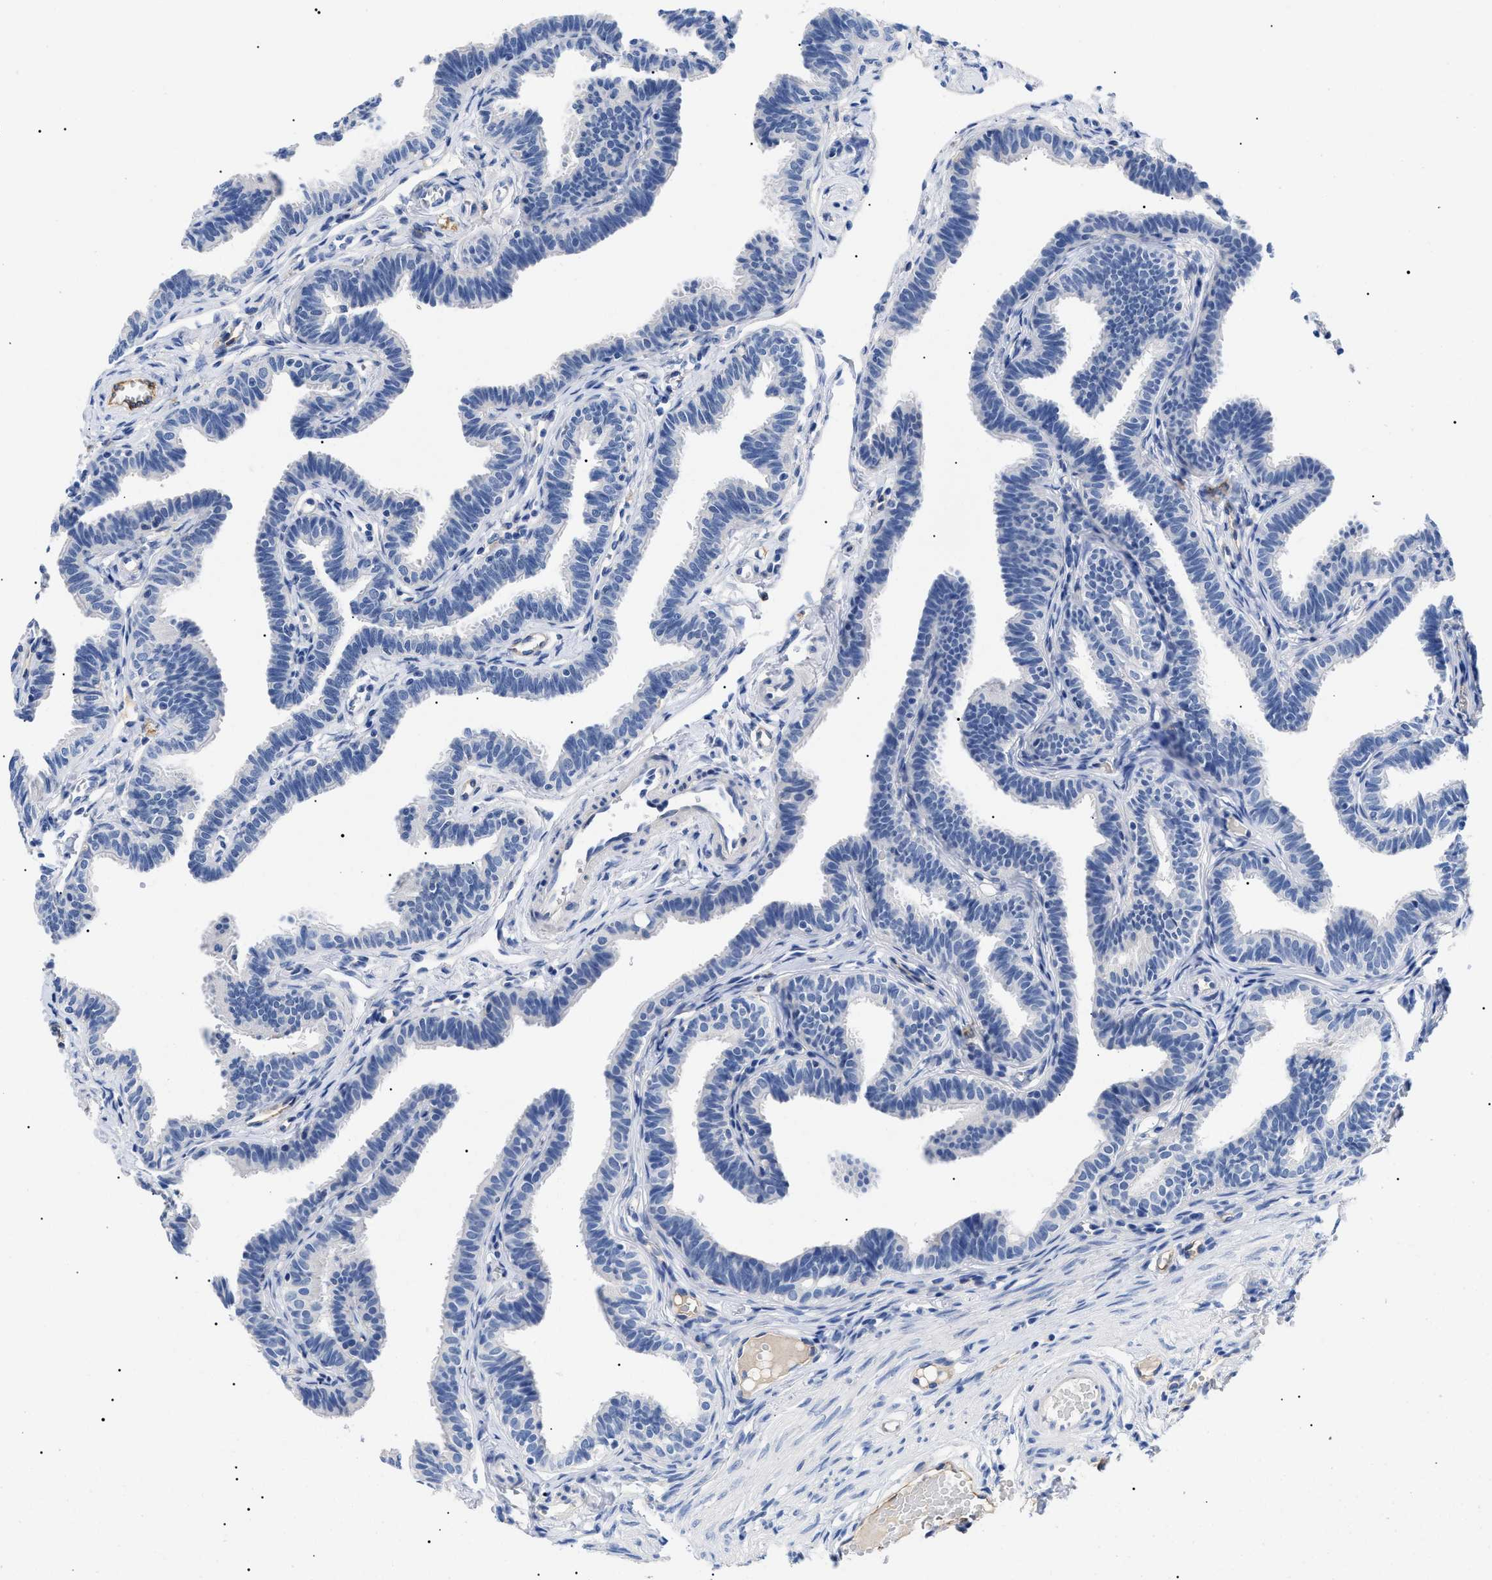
{"staining": {"intensity": "negative", "quantity": "none", "location": "none"}, "tissue": "fallopian tube", "cell_type": "Glandular cells", "image_type": "normal", "snomed": [{"axis": "morphology", "description": "Normal tissue, NOS"}, {"axis": "topography", "description": "Fallopian tube"}, {"axis": "topography", "description": "Ovary"}], "caption": "Protein analysis of benign fallopian tube reveals no significant expression in glandular cells. The staining is performed using DAB brown chromogen with nuclei counter-stained in using hematoxylin.", "gene": "ACKR1", "patient": {"sex": "female", "age": 23}}